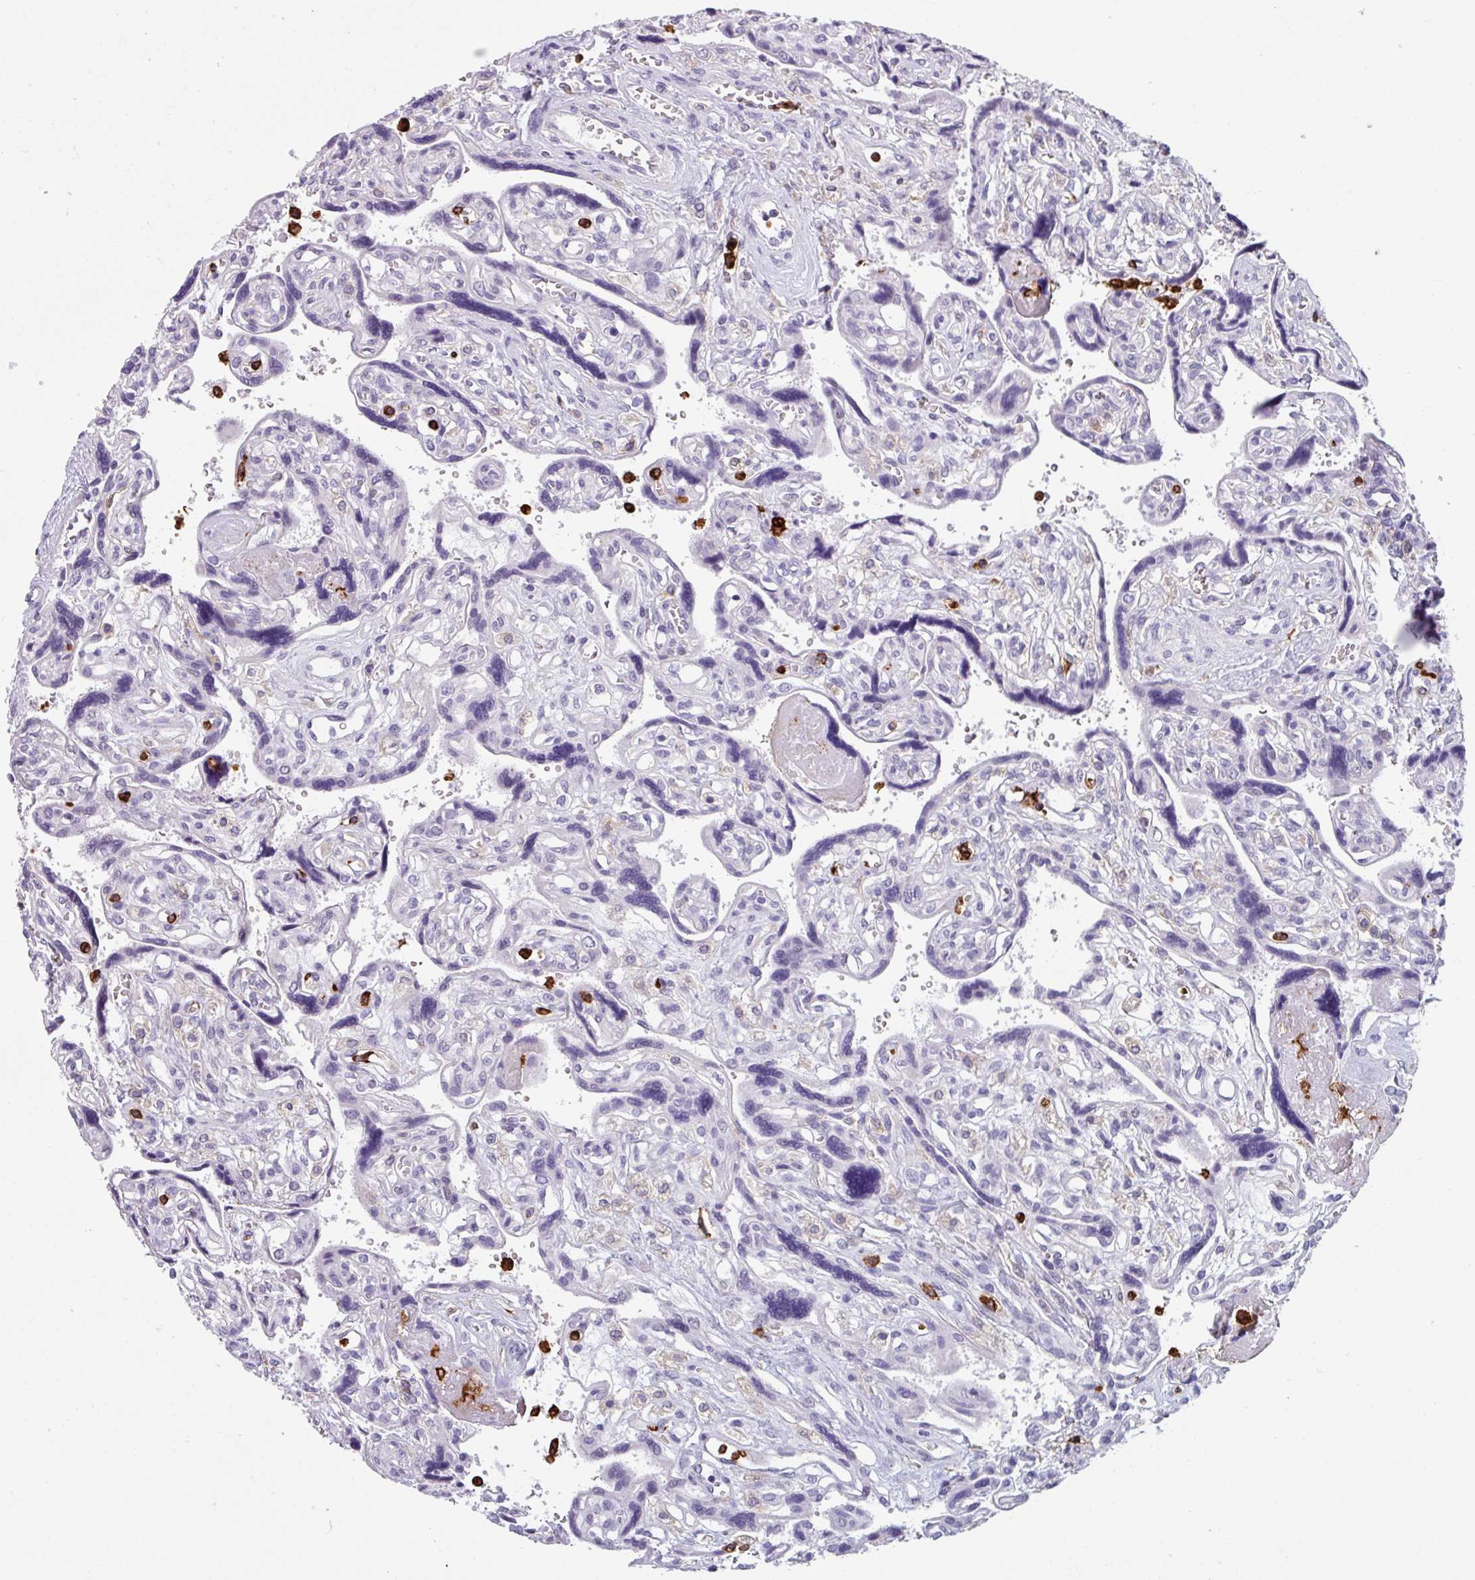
{"staining": {"intensity": "negative", "quantity": "none", "location": "none"}, "tissue": "placenta", "cell_type": "Decidual cells", "image_type": "normal", "snomed": [{"axis": "morphology", "description": "Normal tissue, NOS"}, {"axis": "topography", "description": "Placenta"}], "caption": "Image shows no protein expression in decidual cells of normal placenta. (Brightfield microscopy of DAB IHC at high magnification).", "gene": "EXOSC5", "patient": {"sex": "female", "age": 39}}